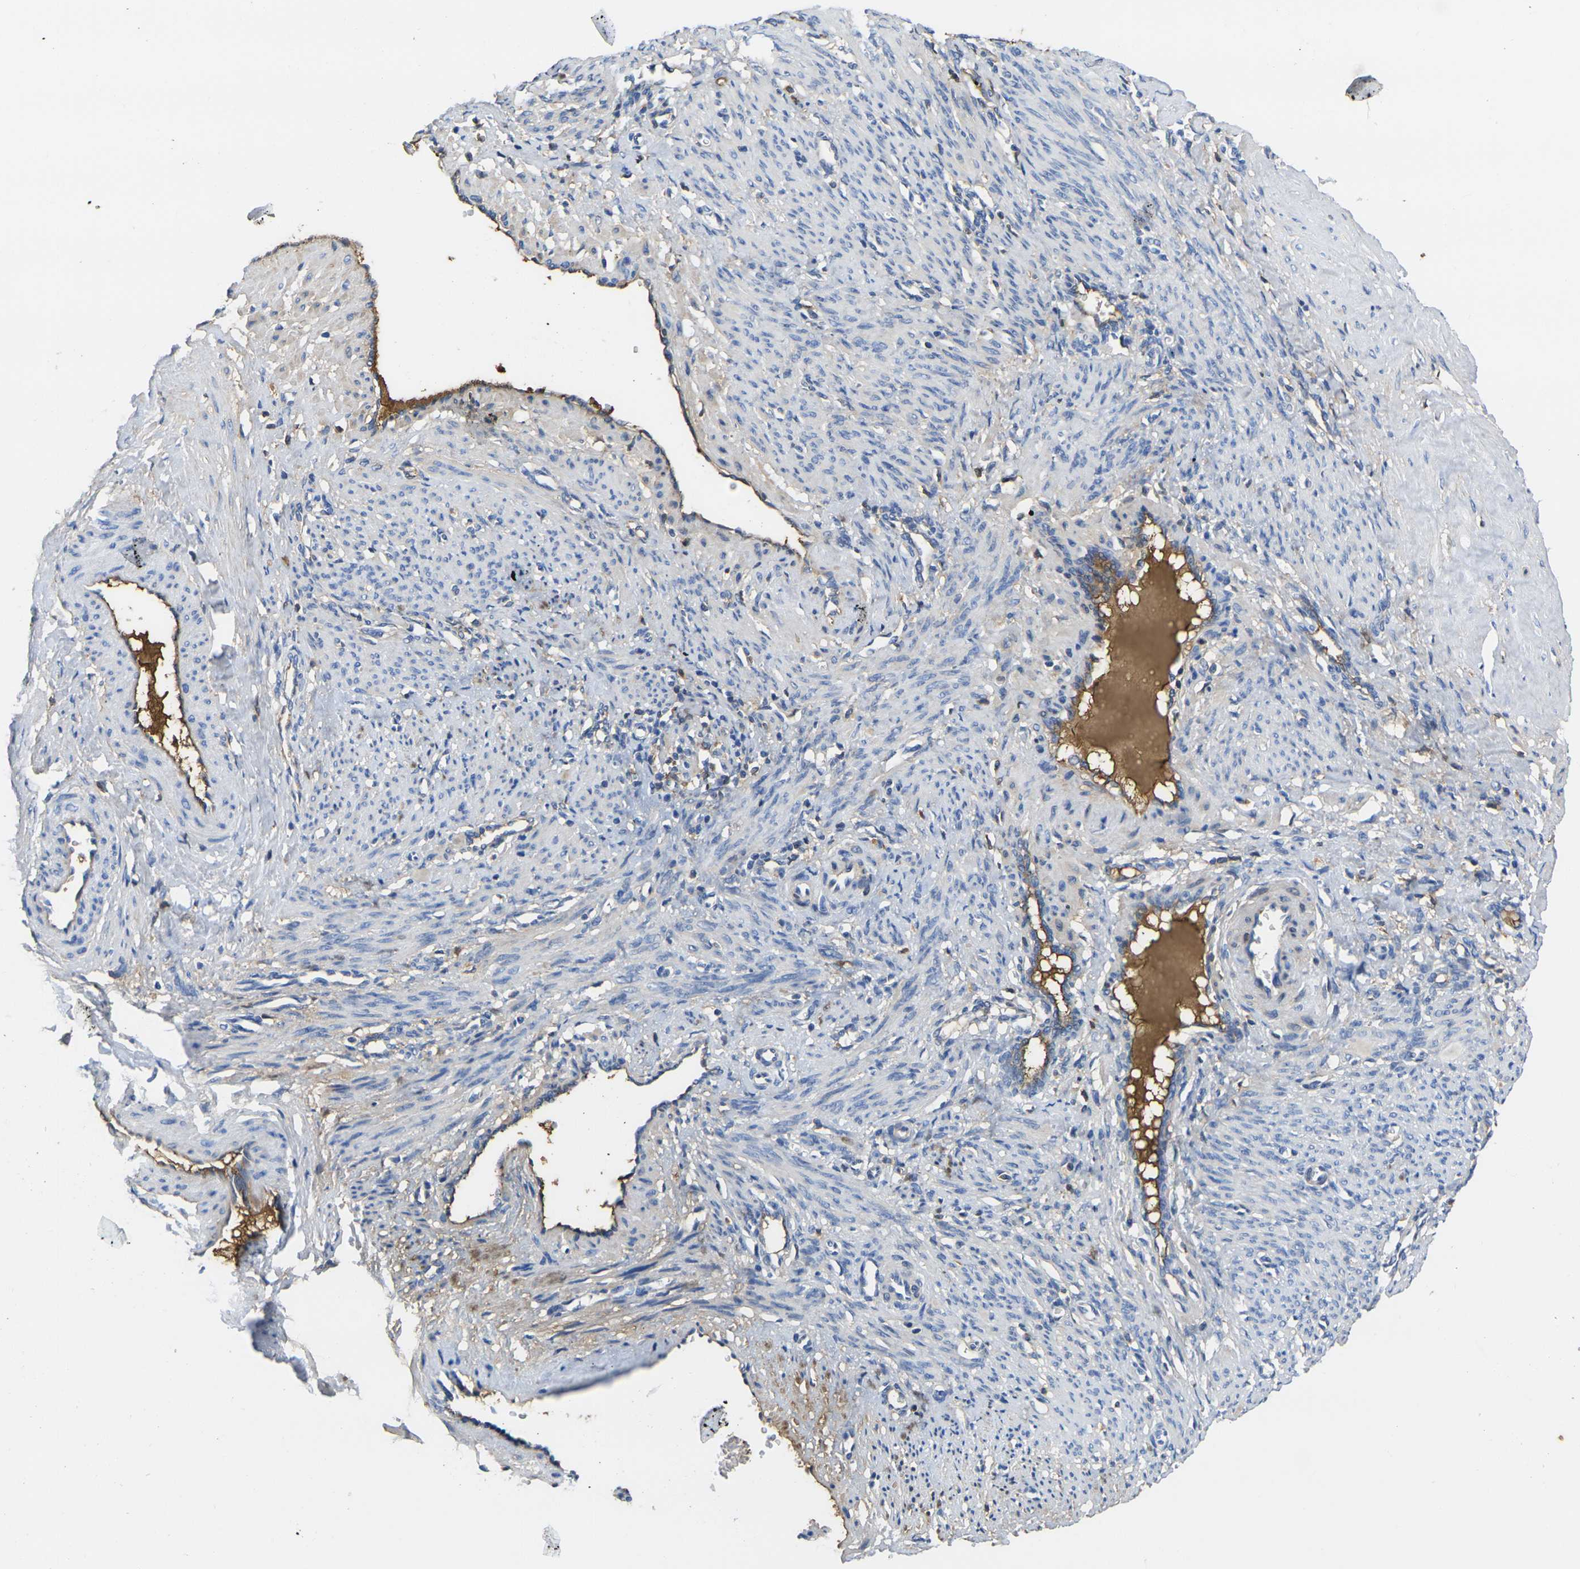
{"staining": {"intensity": "negative", "quantity": "none", "location": "none"}, "tissue": "smooth muscle", "cell_type": "Smooth muscle cells", "image_type": "normal", "snomed": [{"axis": "morphology", "description": "Normal tissue, NOS"}, {"axis": "topography", "description": "Endometrium"}], "caption": "Smooth muscle cells show no significant positivity in normal smooth muscle.", "gene": "GREM2", "patient": {"sex": "female", "age": 33}}